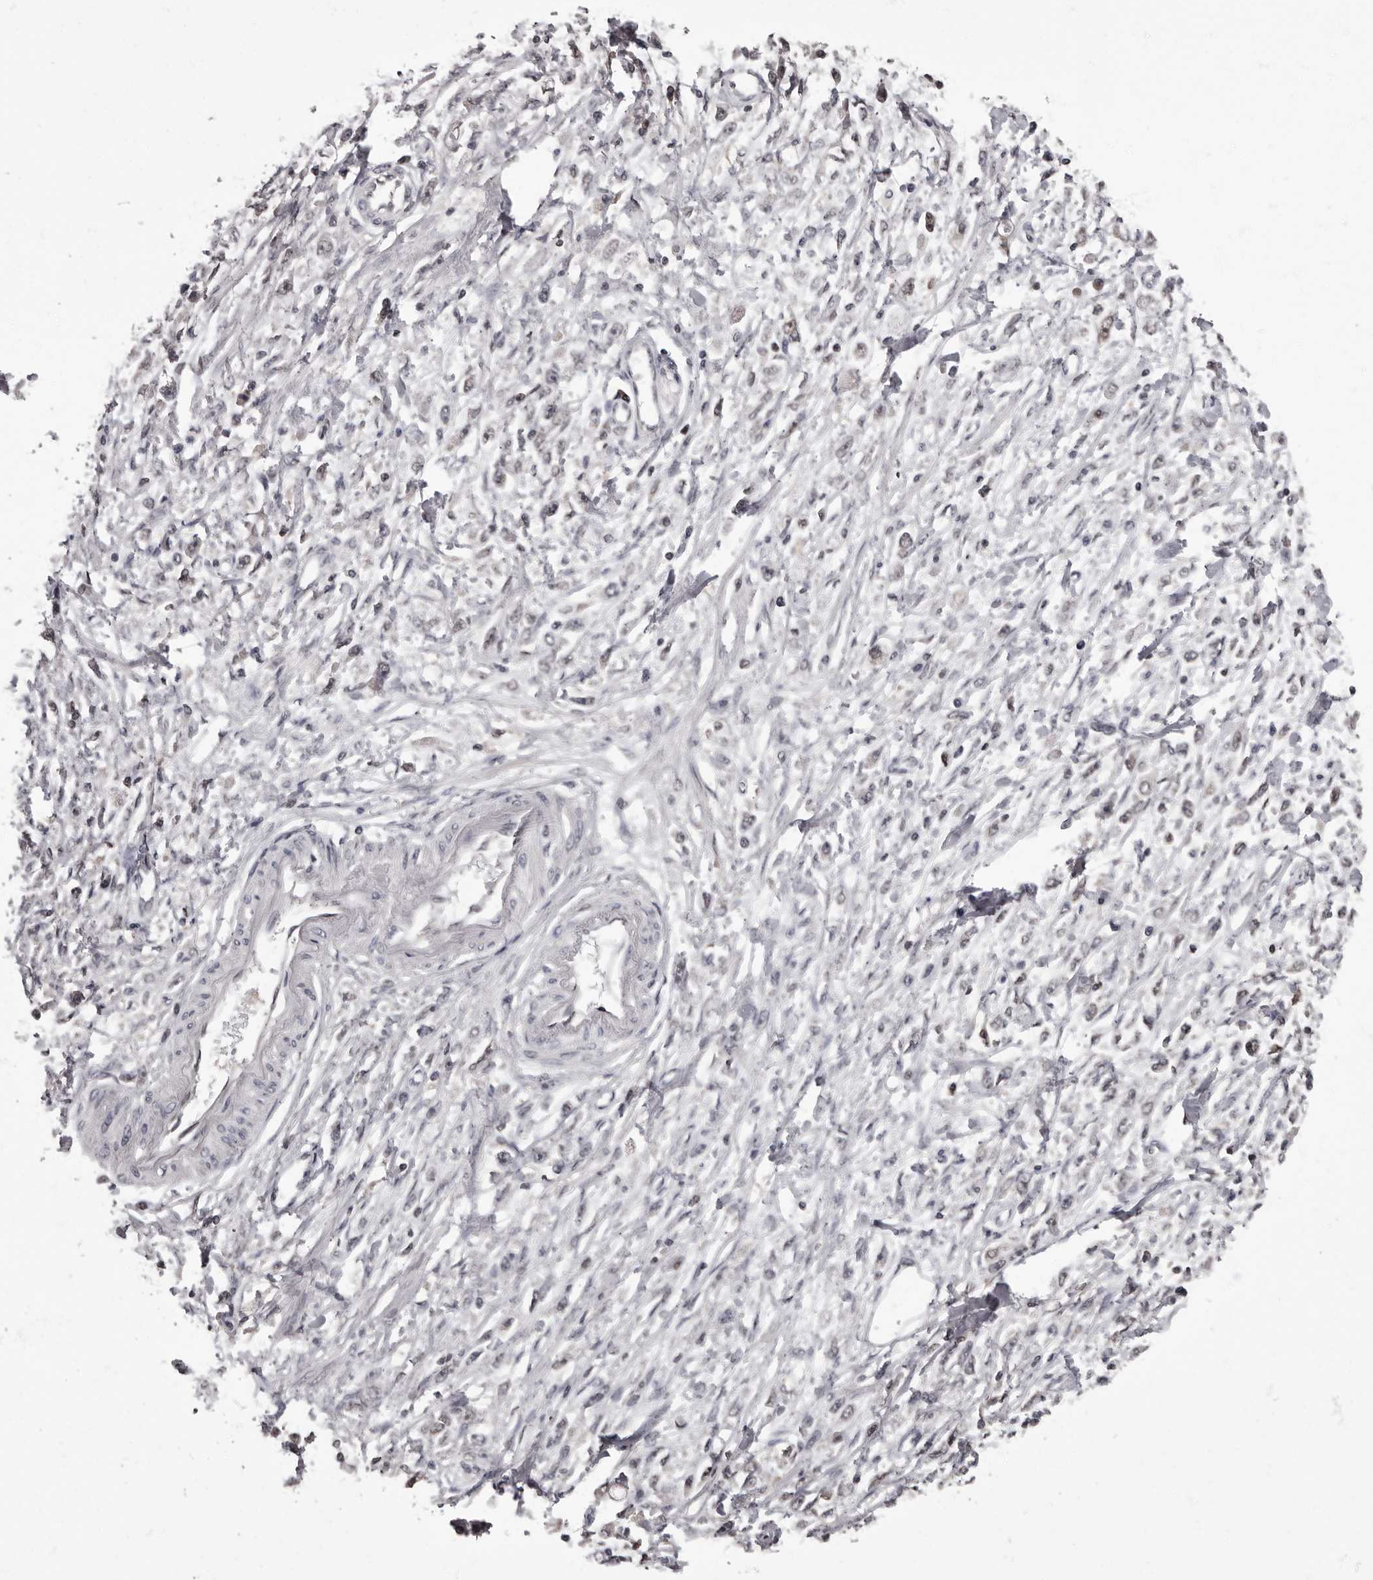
{"staining": {"intensity": "negative", "quantity": "none", "location": "none"}, "tissue": "stomach cancer", "cell_type": "Tumor cells", "image_type": "cancer", "snomed": [{"axis": "morphology", "description": "Adenocarcinoma, NOS"}, {"axis": "topography", "description": "Stomach"}], "caption": "This is an IHC image of human stomach adenocarcinoma. There is no expression in tumor cells.", "gene": "C1orf50", "patient": {"sex": "female", "age": 59}}